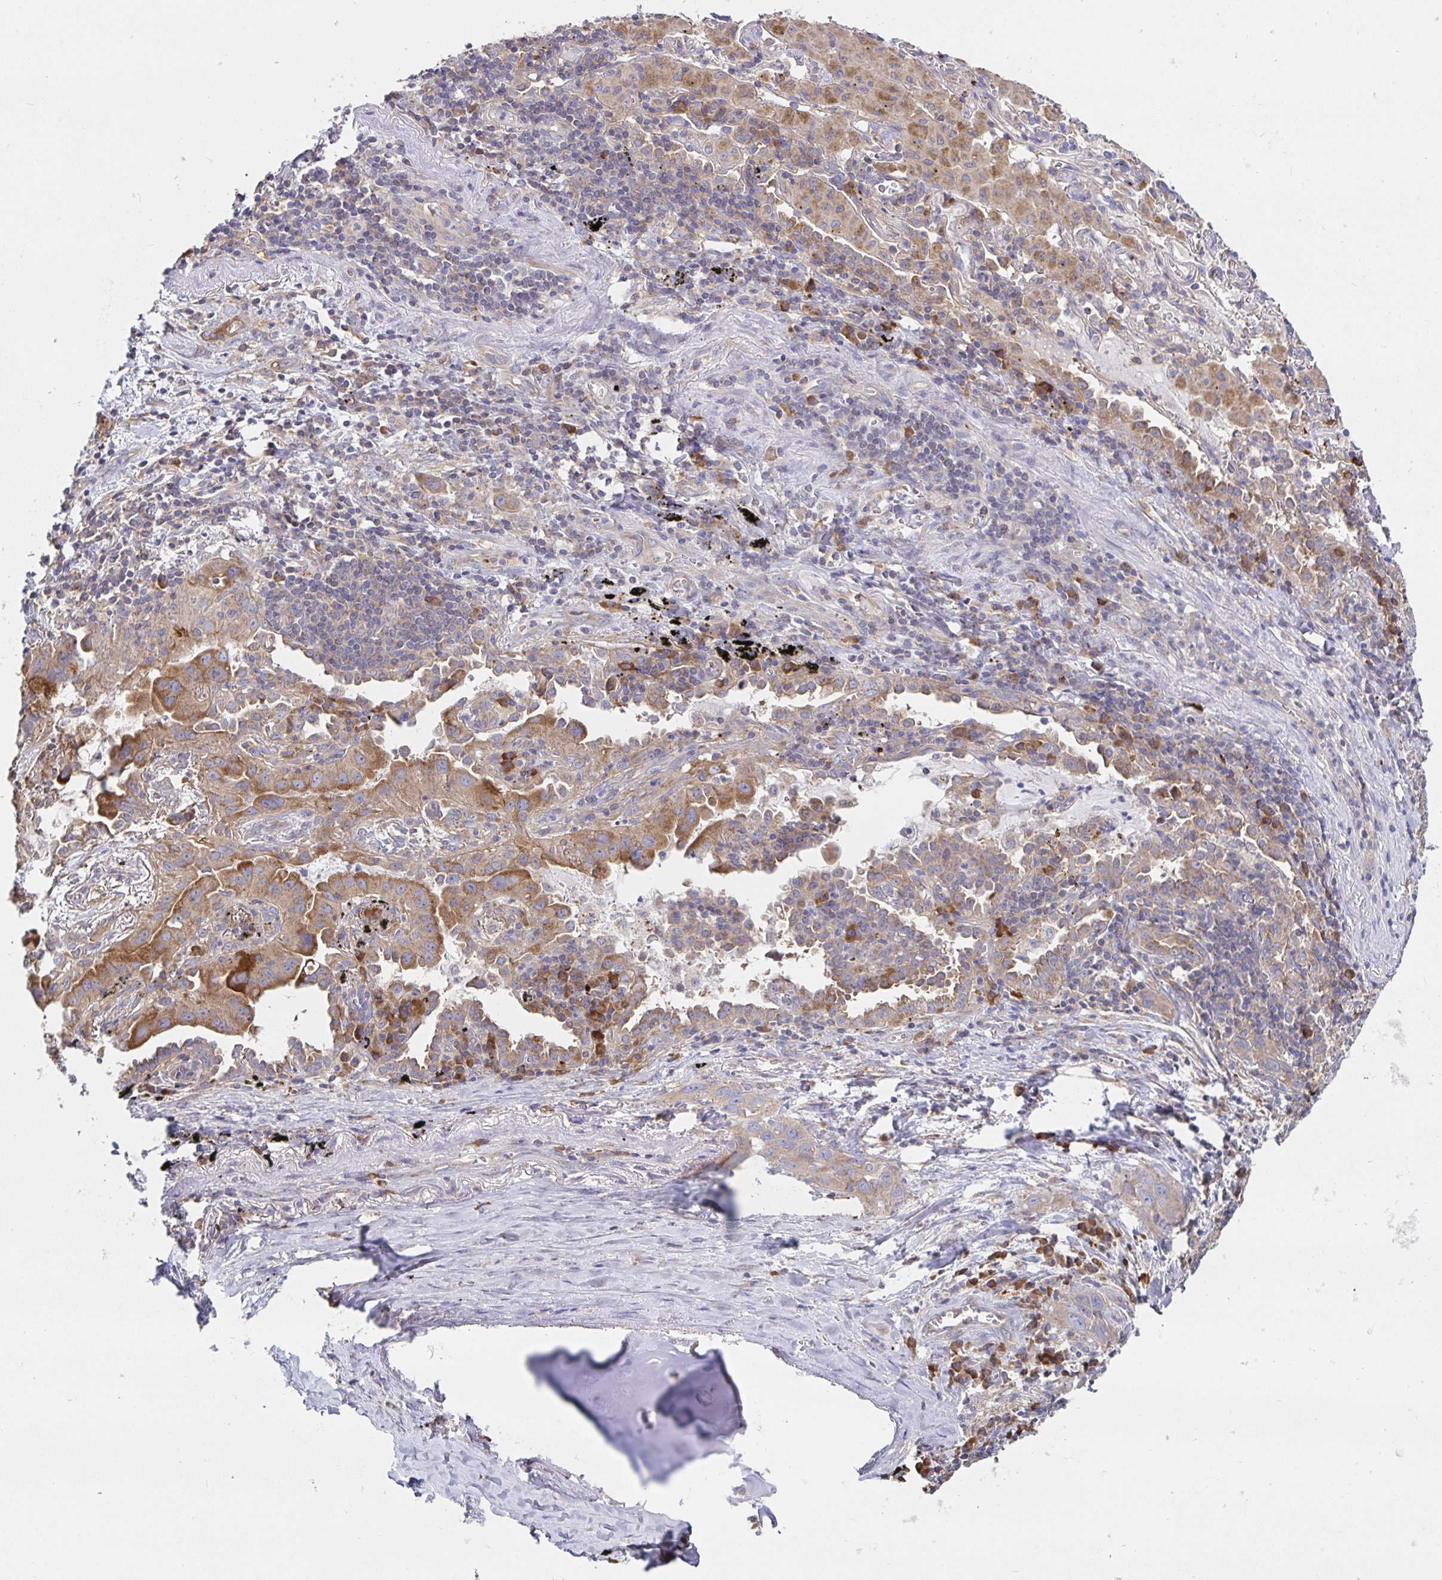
{"staining": {"intensity": "moderate", "quantity": ">75%", "location": "cytoplasmic/membranous"}, "tissue": "lung cancer", "cell_type": "Tumor cells", "image_type": "cancer", "snomed": [{"axis": "morphology", "description": "Adenocarcinoma, NOS"}, {"axis": "topography", "description": "Lung"}], "caption": "Lung adenocarcinoma was stained to show a protein in brown. There is medium levels of moderate cytoplasmic/membranous staining in about >75% of tumor cells. (DAB (3,3'-diaminobenzidine) IHC, brown staining for protein, blue staining for nuclei).", "gene": "PRDX3", "patient": {"sex": "male", "age": 65}}